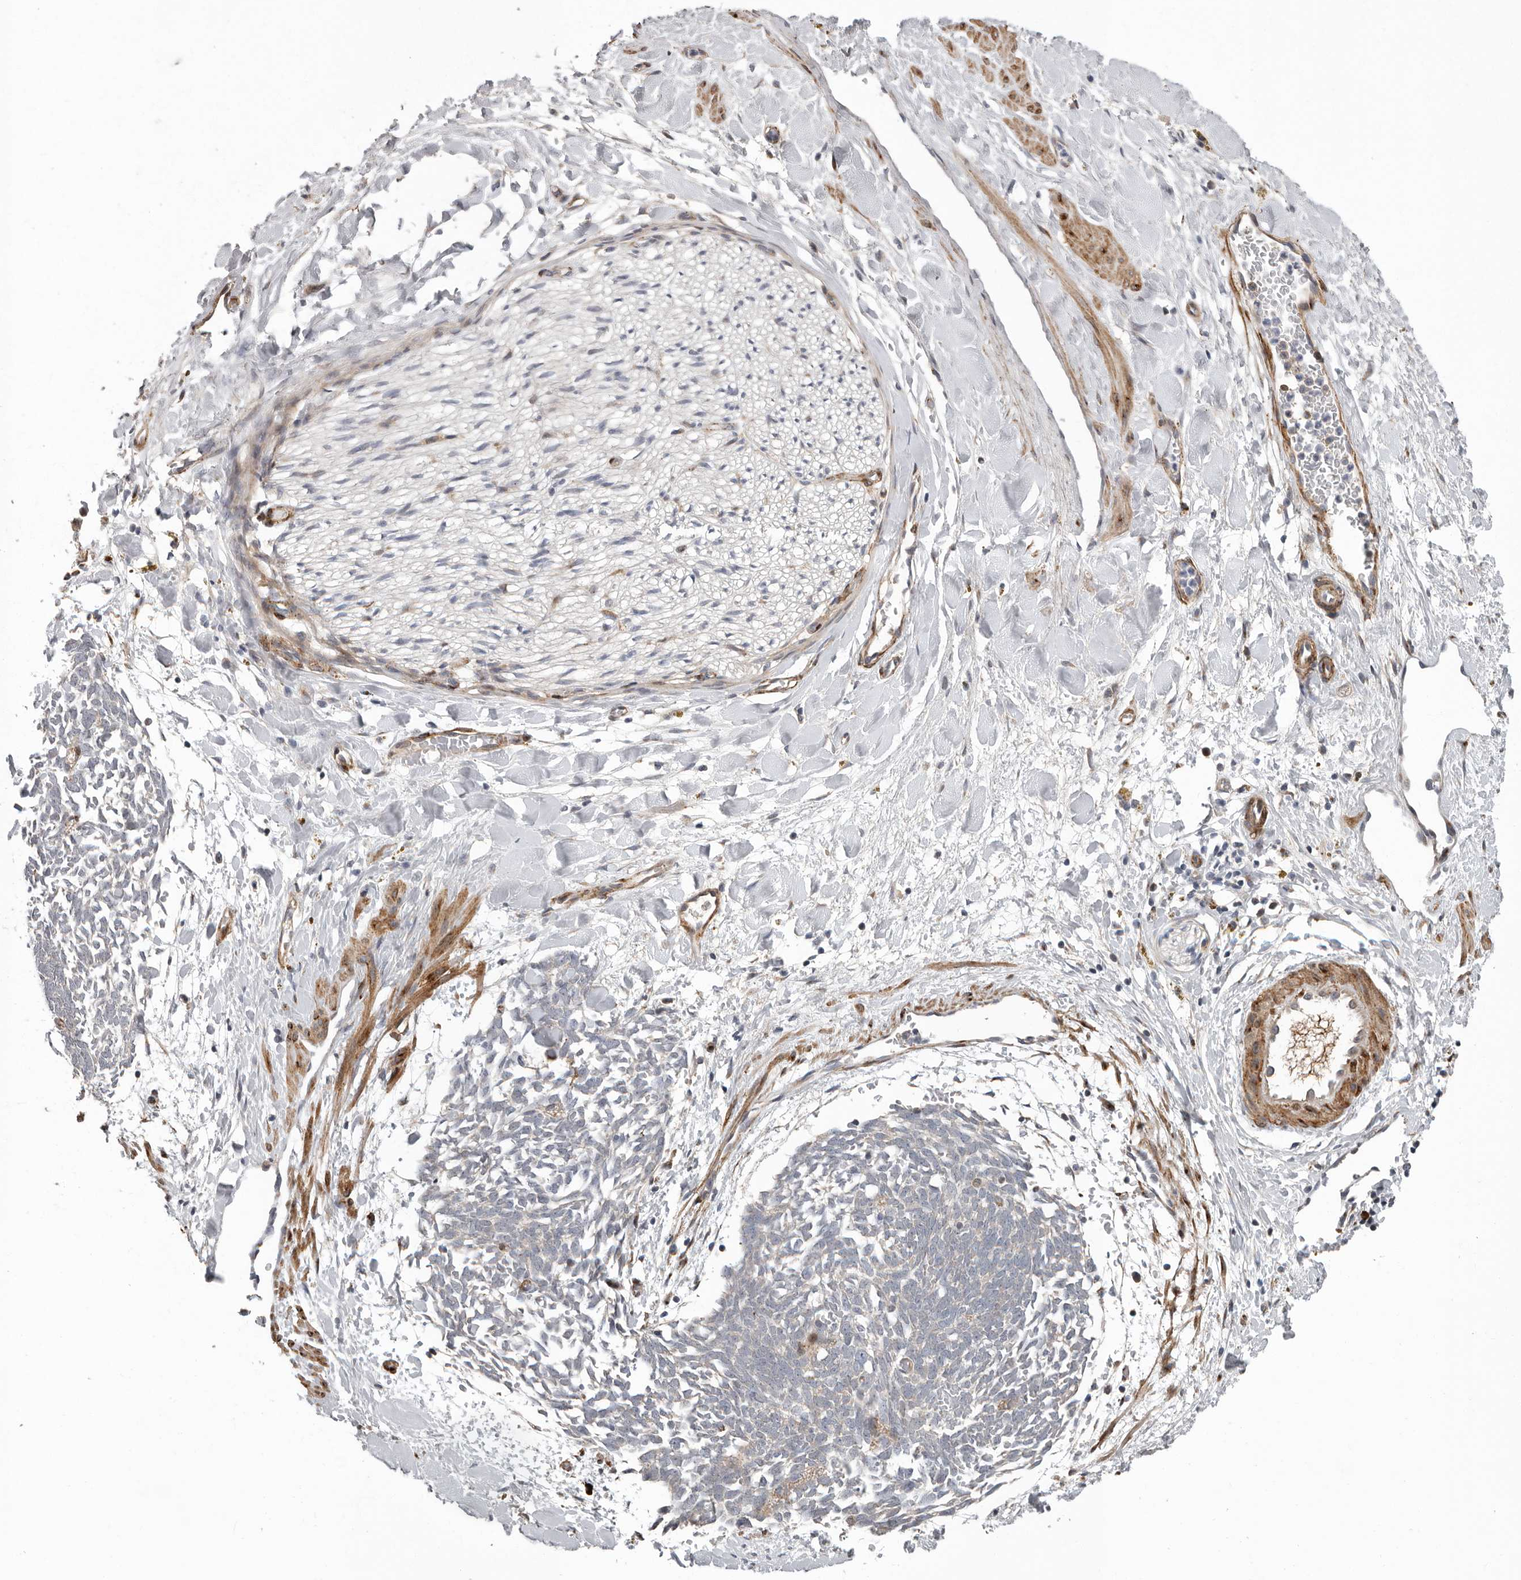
{"staining": {"intensity": "weak", "quantity": "25%-75%", "location": "cytoplasmic/membranous"}, "tissue": "adipose tissue", "cell_type": "Adipocytes", "image_type": "normal", "snomed": [{"axis": "morphology", "description": "Normal tissue, NOS"}, {"axis": "topography", "description": "Kidney"}, {"axis": "topography", "description": "Peripheral nerve tissue"}], "caption": "Immunohistochemistry image of unremarkable adipose tissue: human adipose tissue stained using immunohistochemistry demonstrates low levels of weak protein expression localized specifically in the cytoplasmic/membranous of adipocytes, appearing as a cytoplasmic/membranous brown color.", "gene": "ATXN3L", "patient": {"sex": "male", "age": 7}}